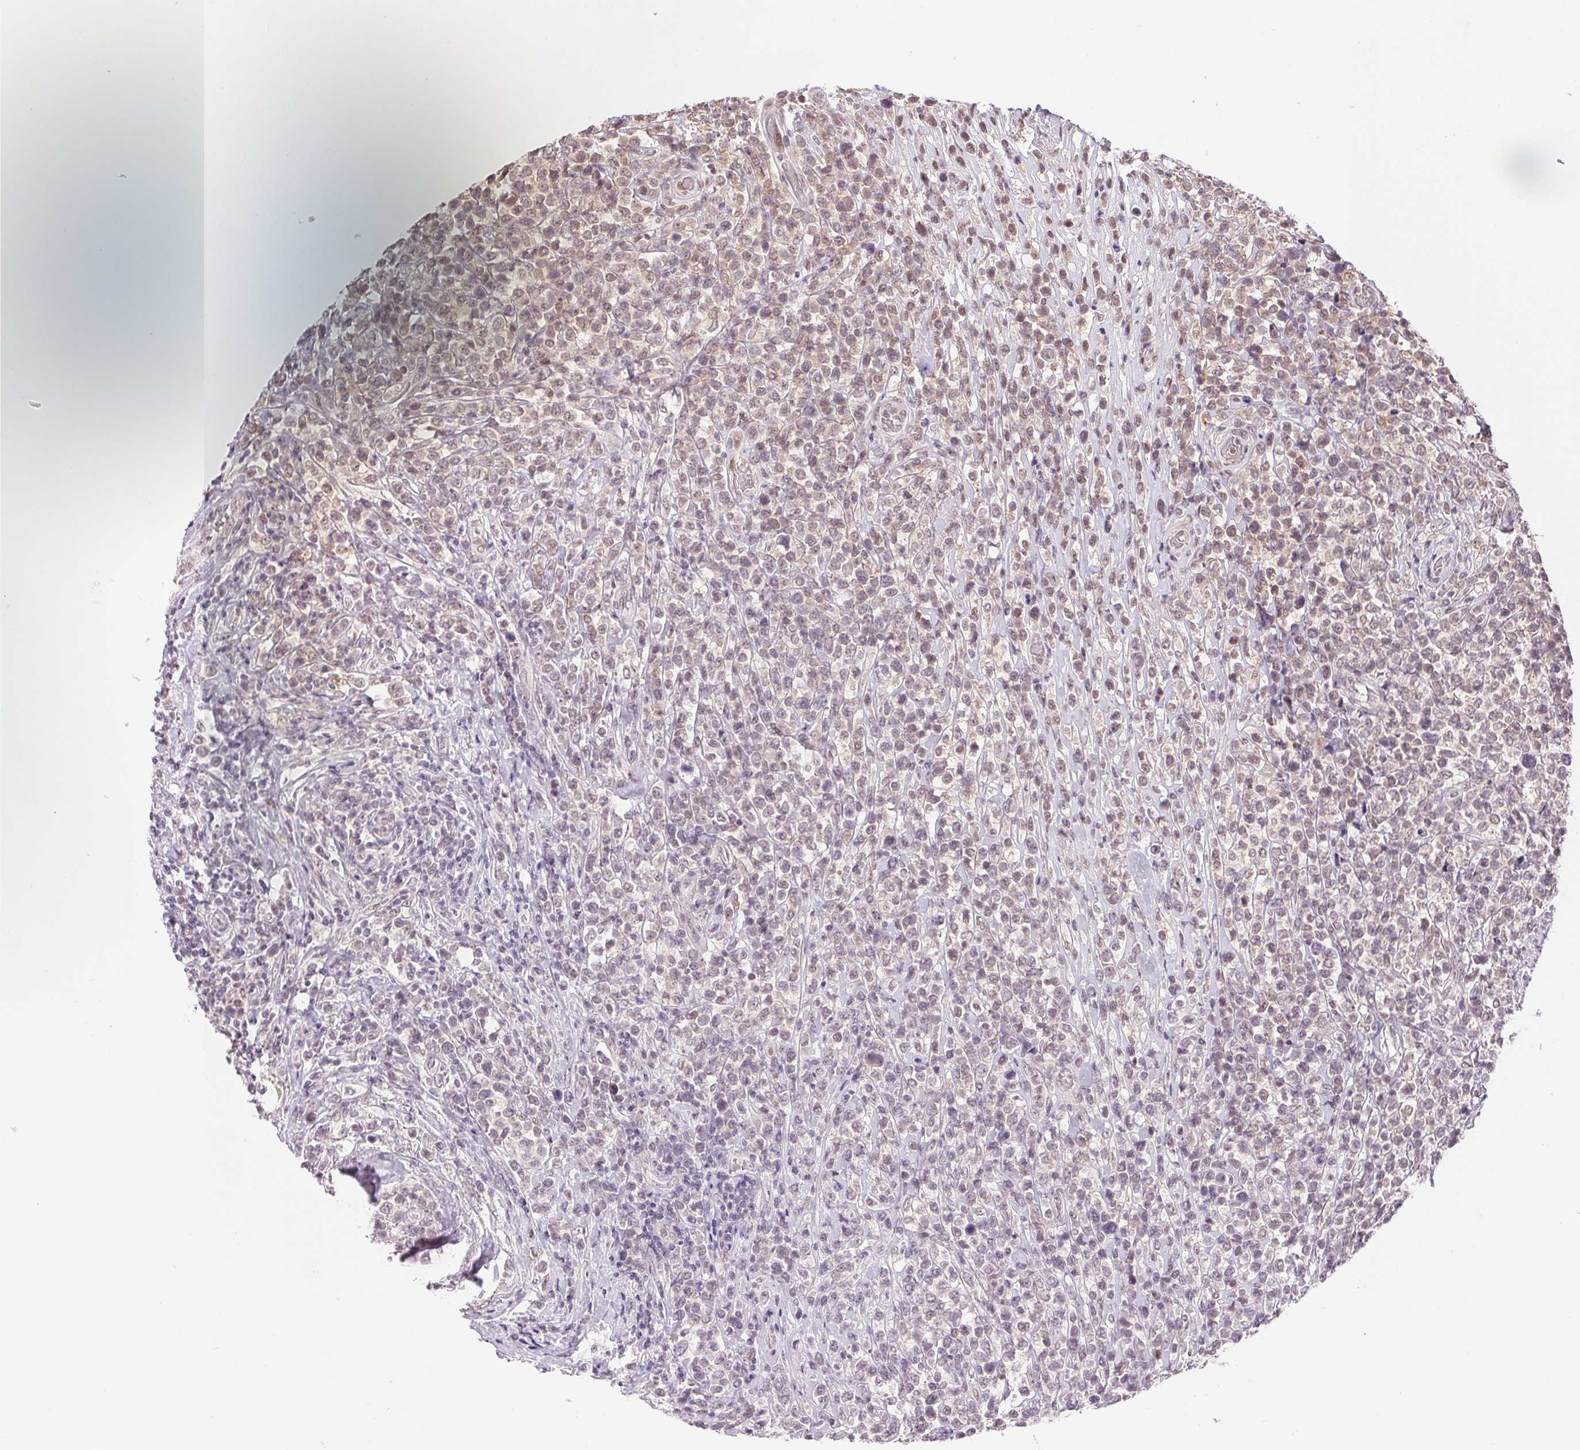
{"staining": {"intensity": "weak", "quantity": "<25%", "location": "nuclear"}, "tissue": "lymphoma", "cell_type": "Tumor cells", "image_type": "cancer", "snomed": [{"axis": "morphology", "description": "Malignant lymphoma, non-Hodgkin's type, High grade"}, {"axis": "topography", "description": "Soft tissue"}], "caption": "High power microscopy micrograph of an immunohistochemistry histopathology image of malignant lymphoma, non-Hodgkin's type (high-grade), revealing no significant positivity in tumor cells.", "gene": "GRHL3", "patient": {"sex": "female", "age": 56}}